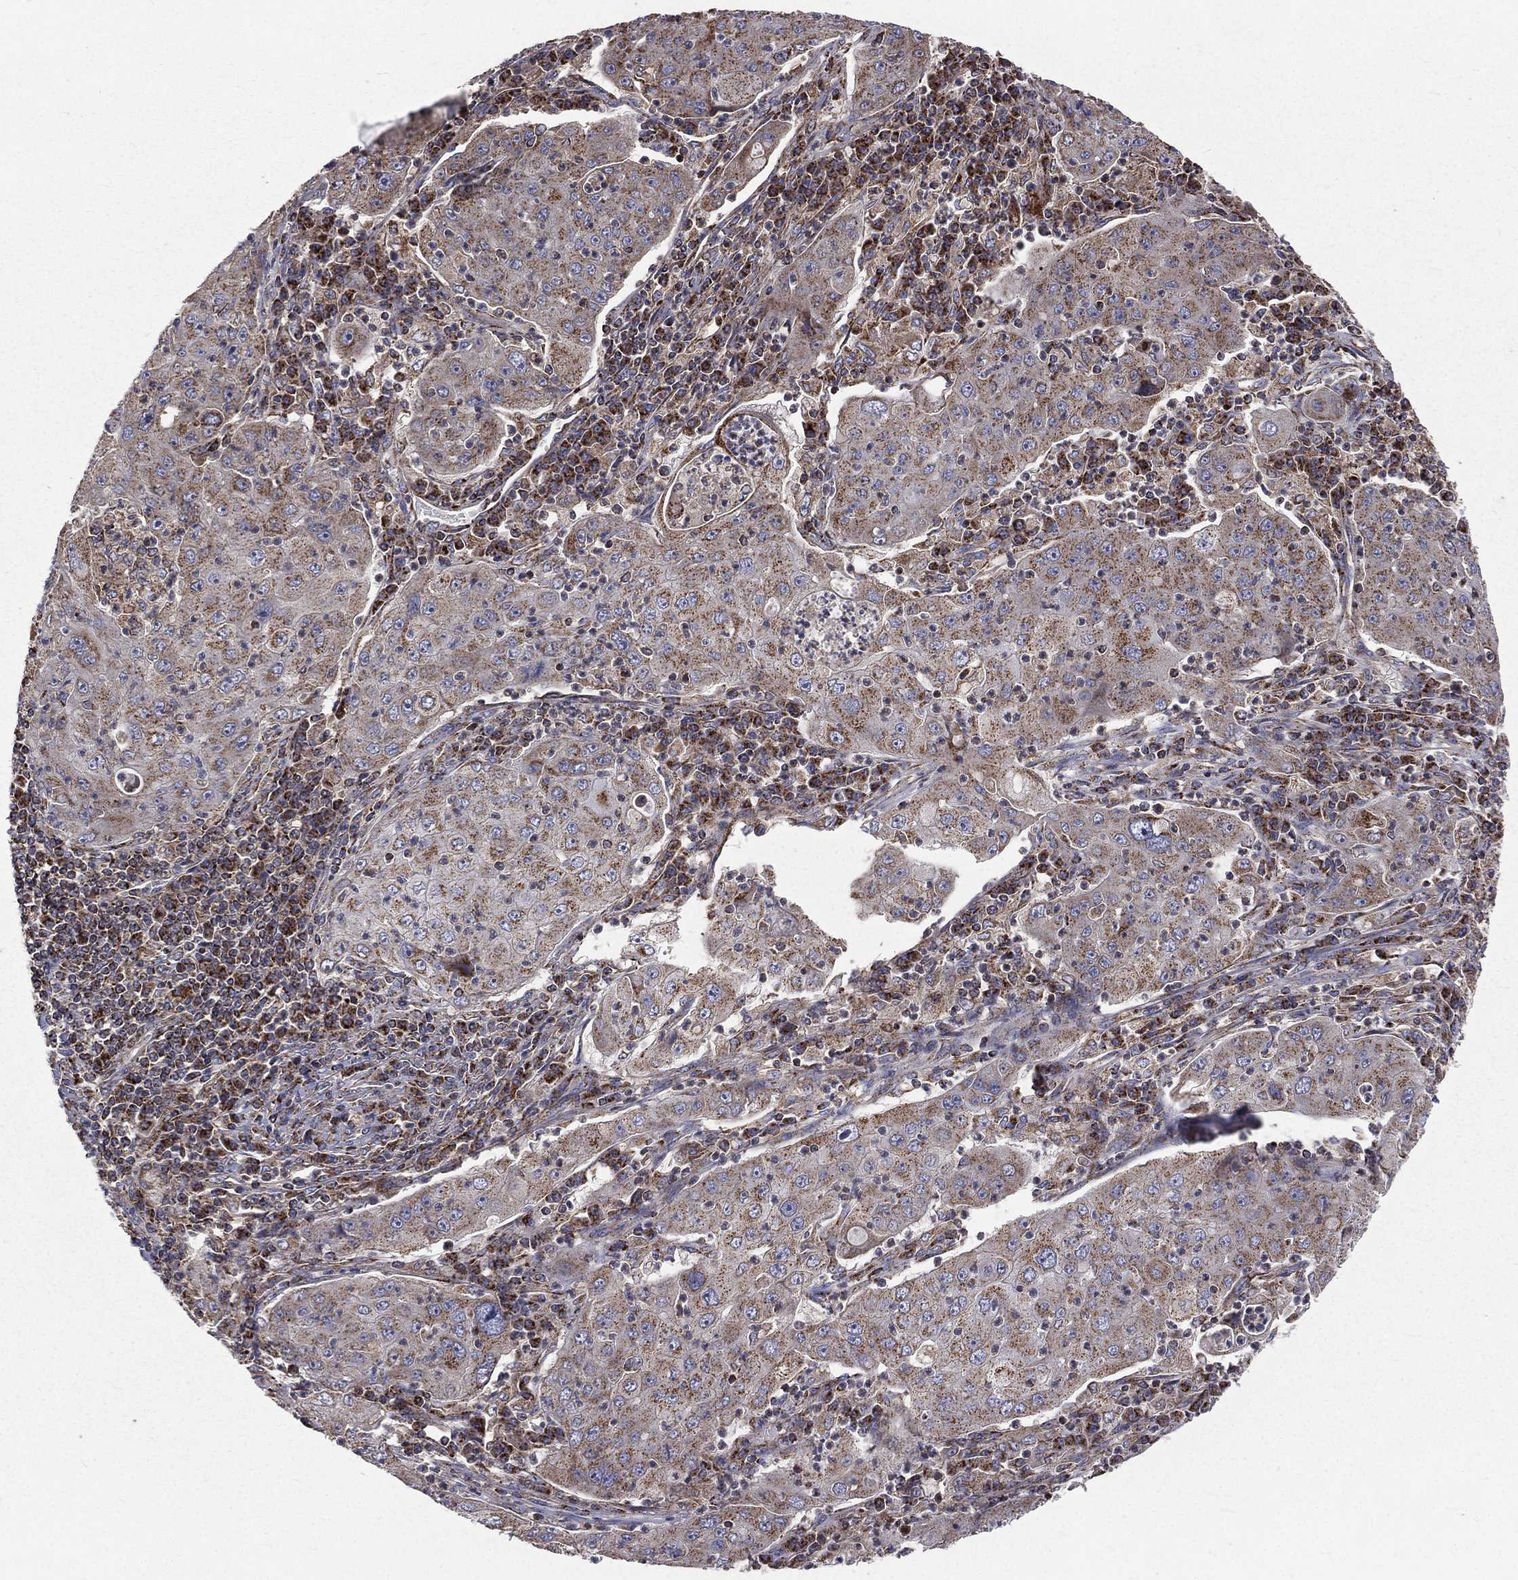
{"staining": {"intensity": "weak", "quantity": "25%-75%", "location": "cytoplasmic/membranous"}, "tissue": "lung cancer", "cell_type": "Tumor cells", "image_type": "cancer", "snomed": [{"axis": "morphology", "description": "Squamous cell carcinoma, NOS"}, {"axis": "topography", "description": "Lung"}], "caption": "Human squamous cell carcinoma (lung) stained for a protein (brown) reveals weak cytoplasmic/membranous positive expression in about 25%-75% of tumor cells.", "gene": "GPD1", "patient": {"sex": "female", "age": 59}}